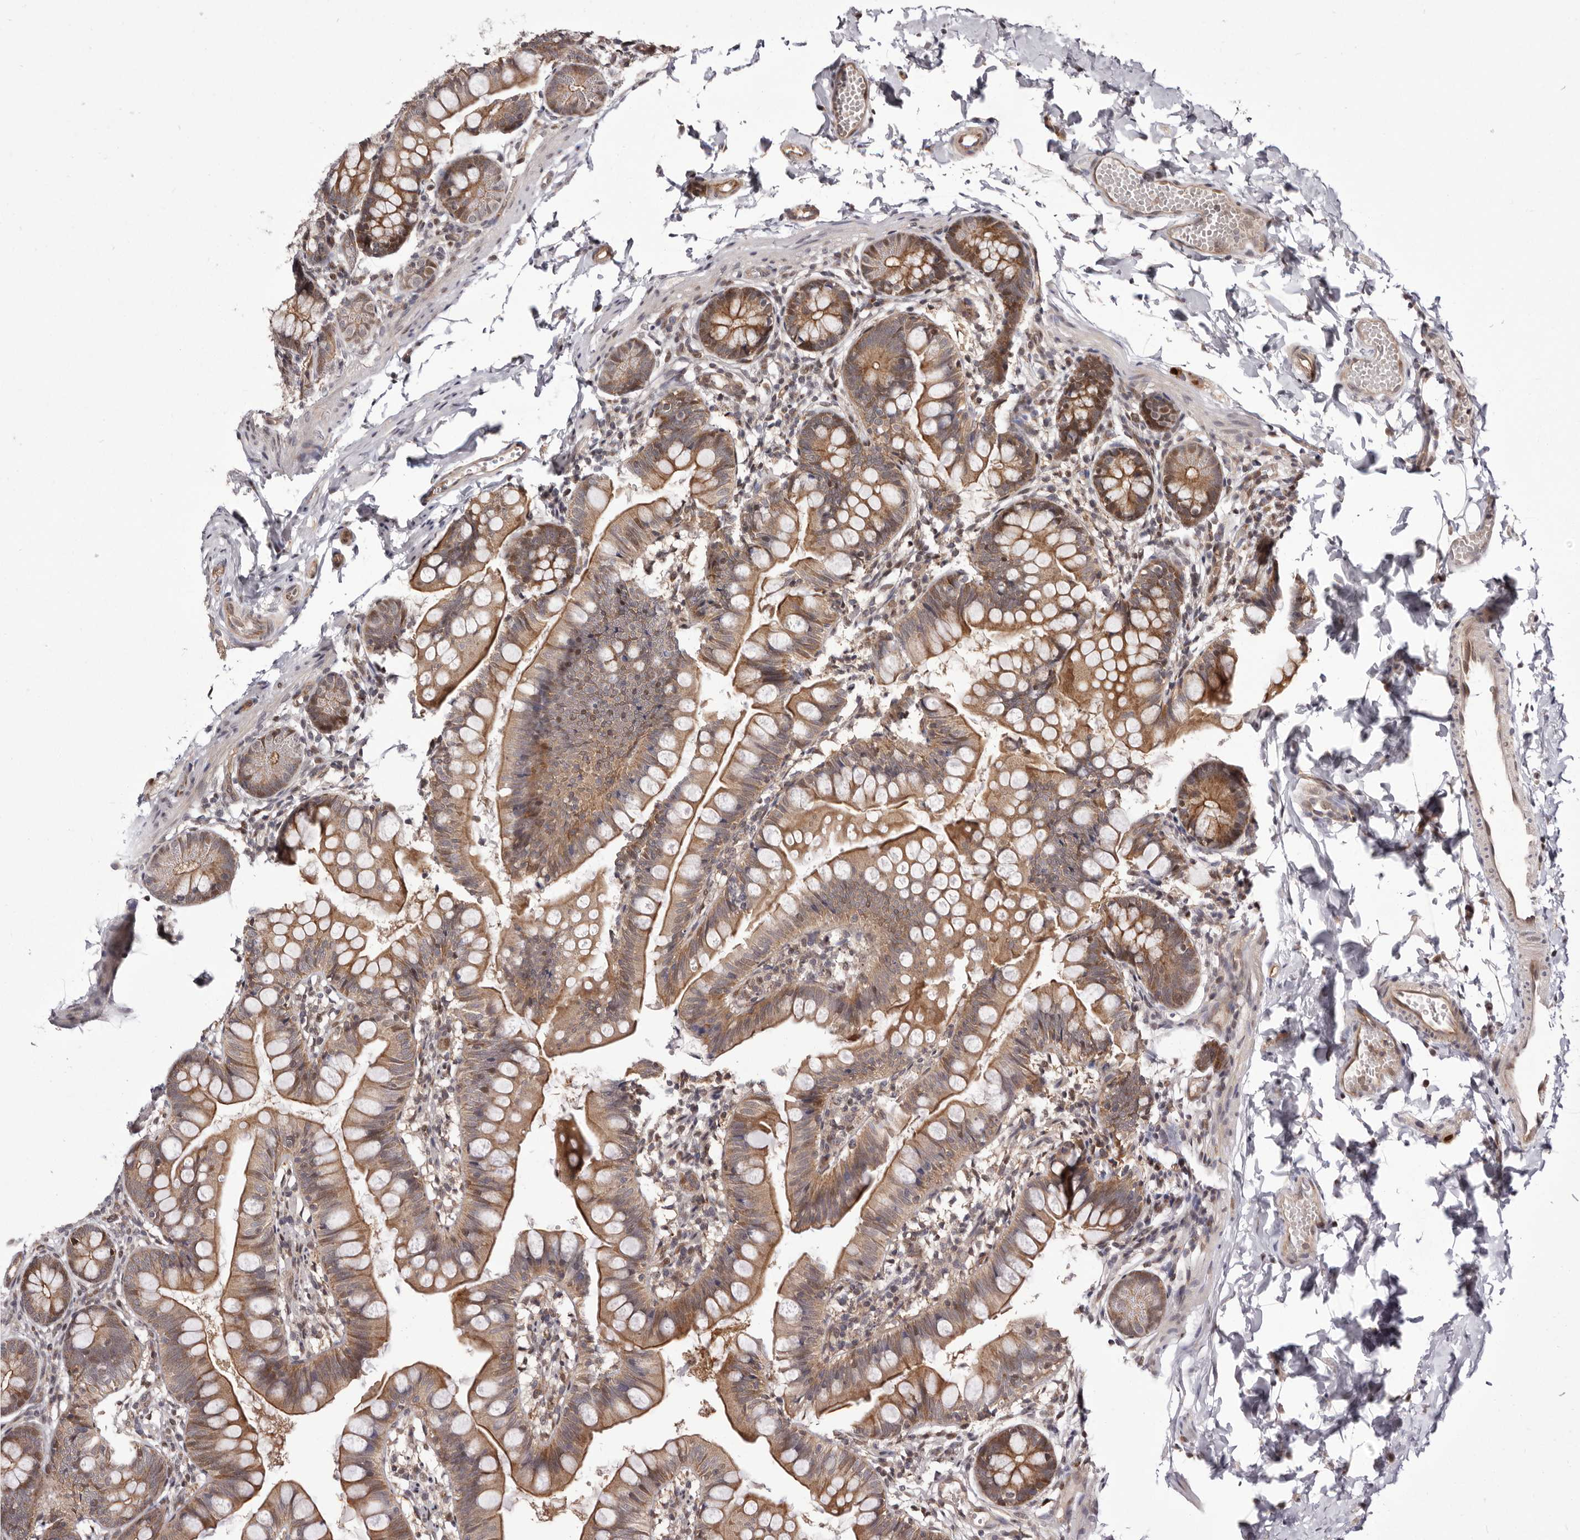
{"staining": {"intensity": "moderate", "quantity": ">75%", "location": "cytoplasmic/membranous"}, "tissue": "small intestine", "cell_type": "Glandular cells", "image_type": "normal", "snomed": [{"axis": "morphology", "description": "Normal tissue, NOS"}, {"axis": "topography", "description": "Small intestine"}], "caption": "Immunohistochemistry histopathology image of normal small intestine: human small intestine stained using IHC demonstrates medium levels of moderate protein expression localized specifically in the cytoplasmic/membranous of glandular cells, appearing as a cytoplasmic/membranous brown color.", "gene": "GLRX3", "patient": {"sex": "male", "age": 7}}